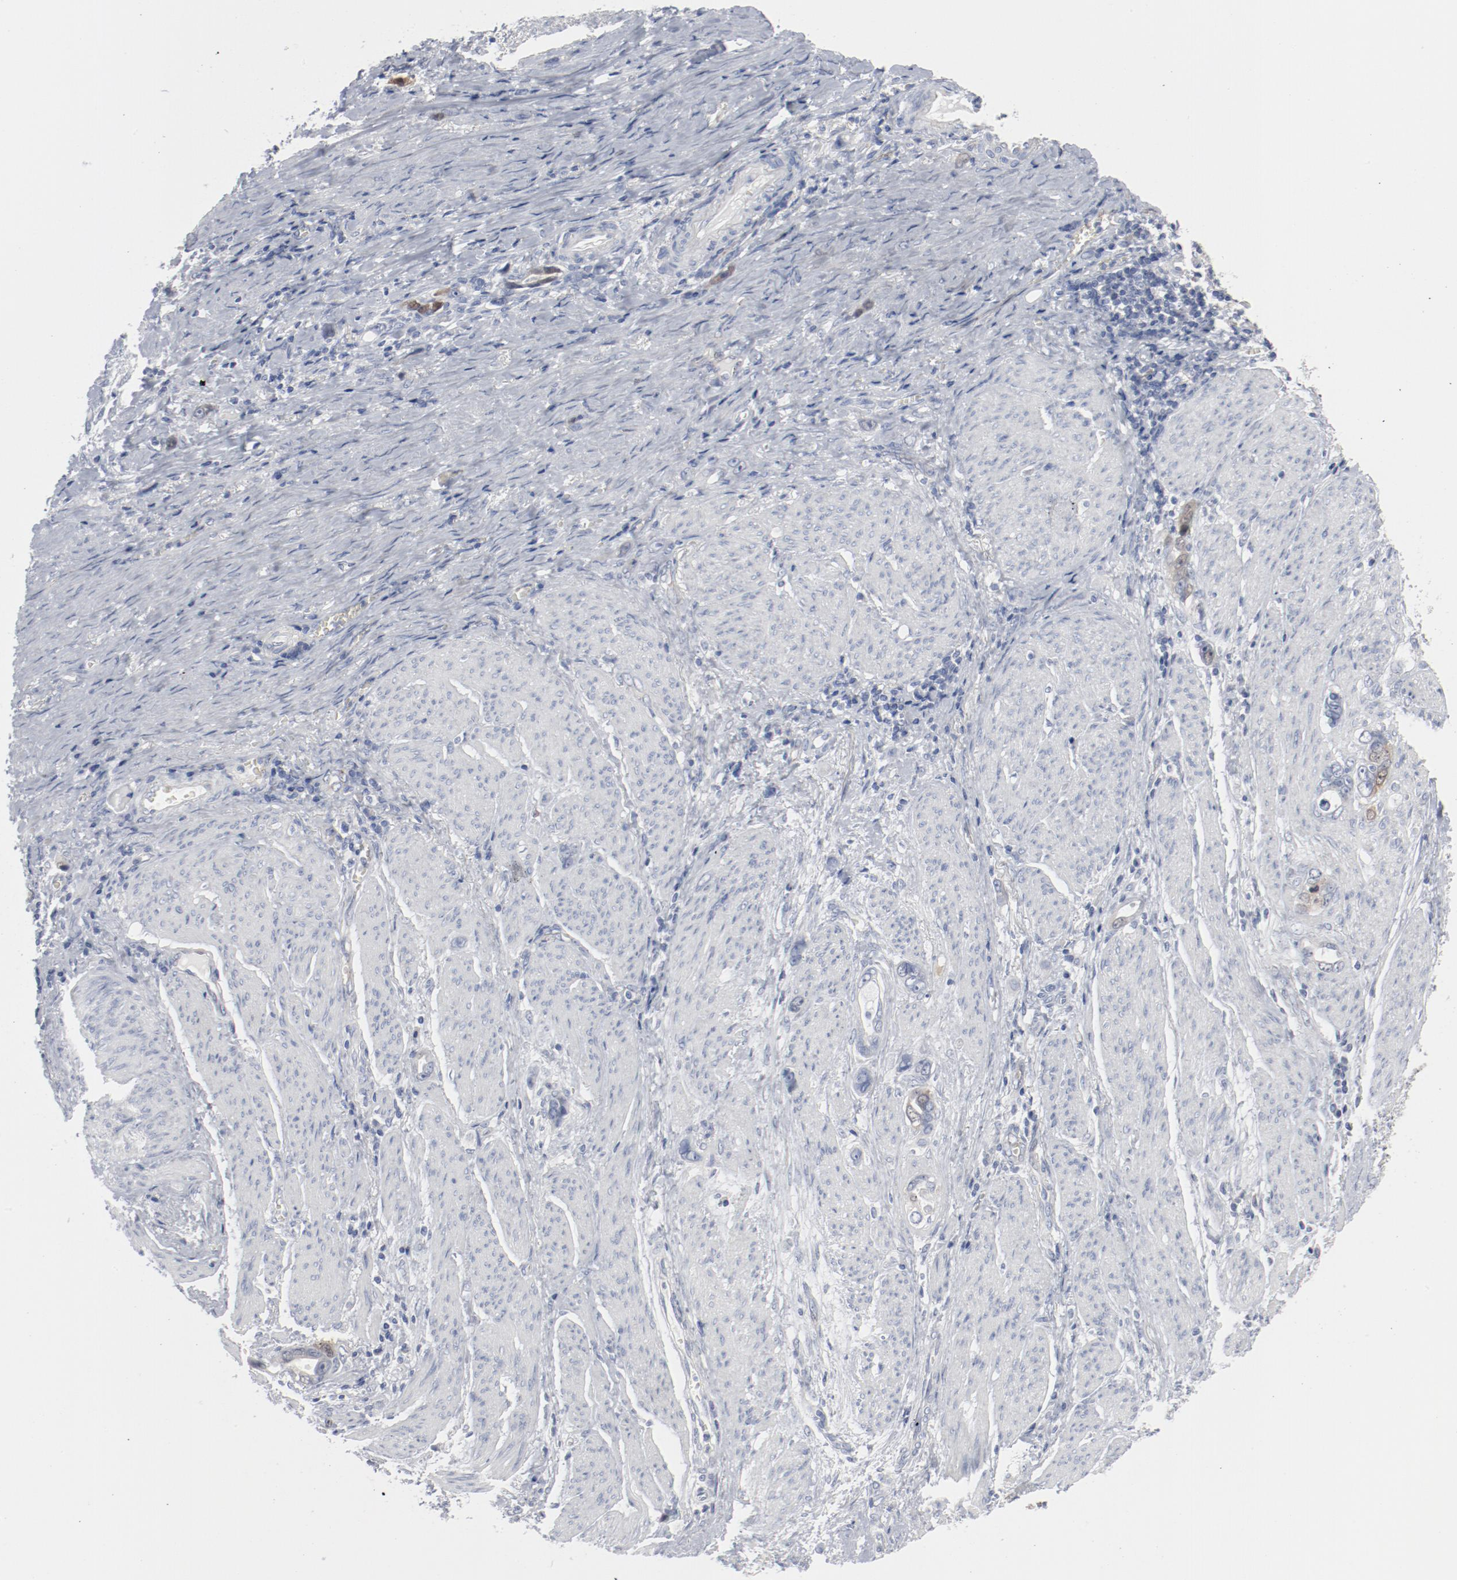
{"staining": {"intensity": "weak", "quantity": "<25%", "location": "nuclear"}, "tissue": "stomach cancer", "cell_type": "Tumor cells", "image_type": "cancer", "snomed": [{"axis": "morphology", "description": "Adenocarcinoma, NOS"}, {"axis": "topography", "description": "Stomach"}], "caption": "Stomach cancer (adenocarcinoma) was stained to show a protein in brown. There is no significant staining in tumor cells. The staining was performed using DAB to visualize the protein expression in brown, while the nuclei were stained in blue with hematoxylin (Magnification: 20x).", "gene": "CDK1", "patient": {"sex": "male", "age": 78}}